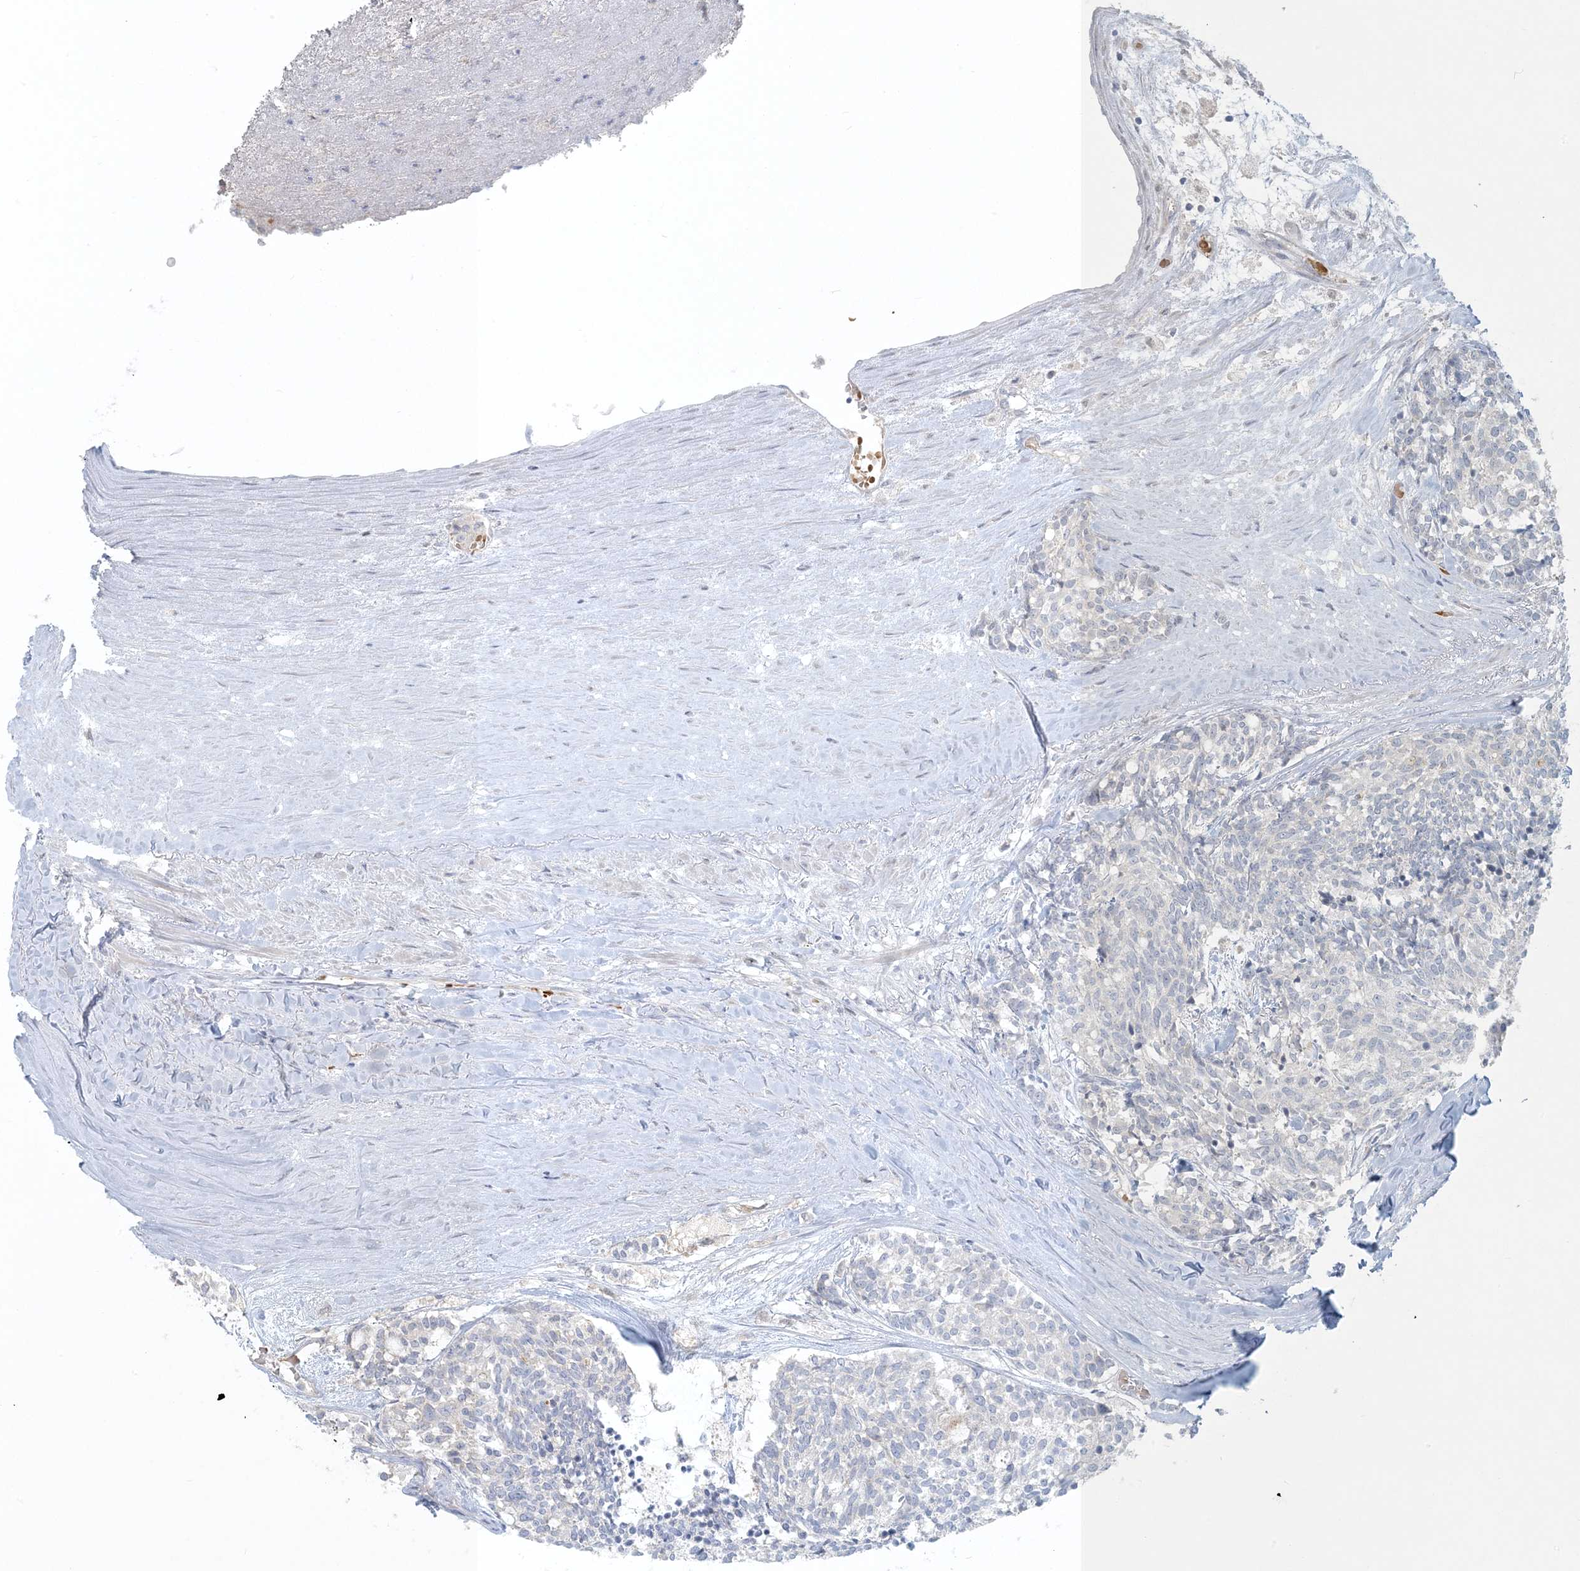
{"staining": {"intensity": "negative", "quantity": "none", "location": "none"}, "tissue": "carcinoid", "cell_type": "Tumor cells", "image_type": "cancer", "snomed": [{"axis": "morphology", "description": "Carcinoid, malignant, NOS"}, {"axis": "topography", "description": "Pancreas"}], "caption": "Tumor cells show no significant protein staining in carcinoid.", "gene": "CTDNEP1", "patient": {"sex": "female", "age": 54}}